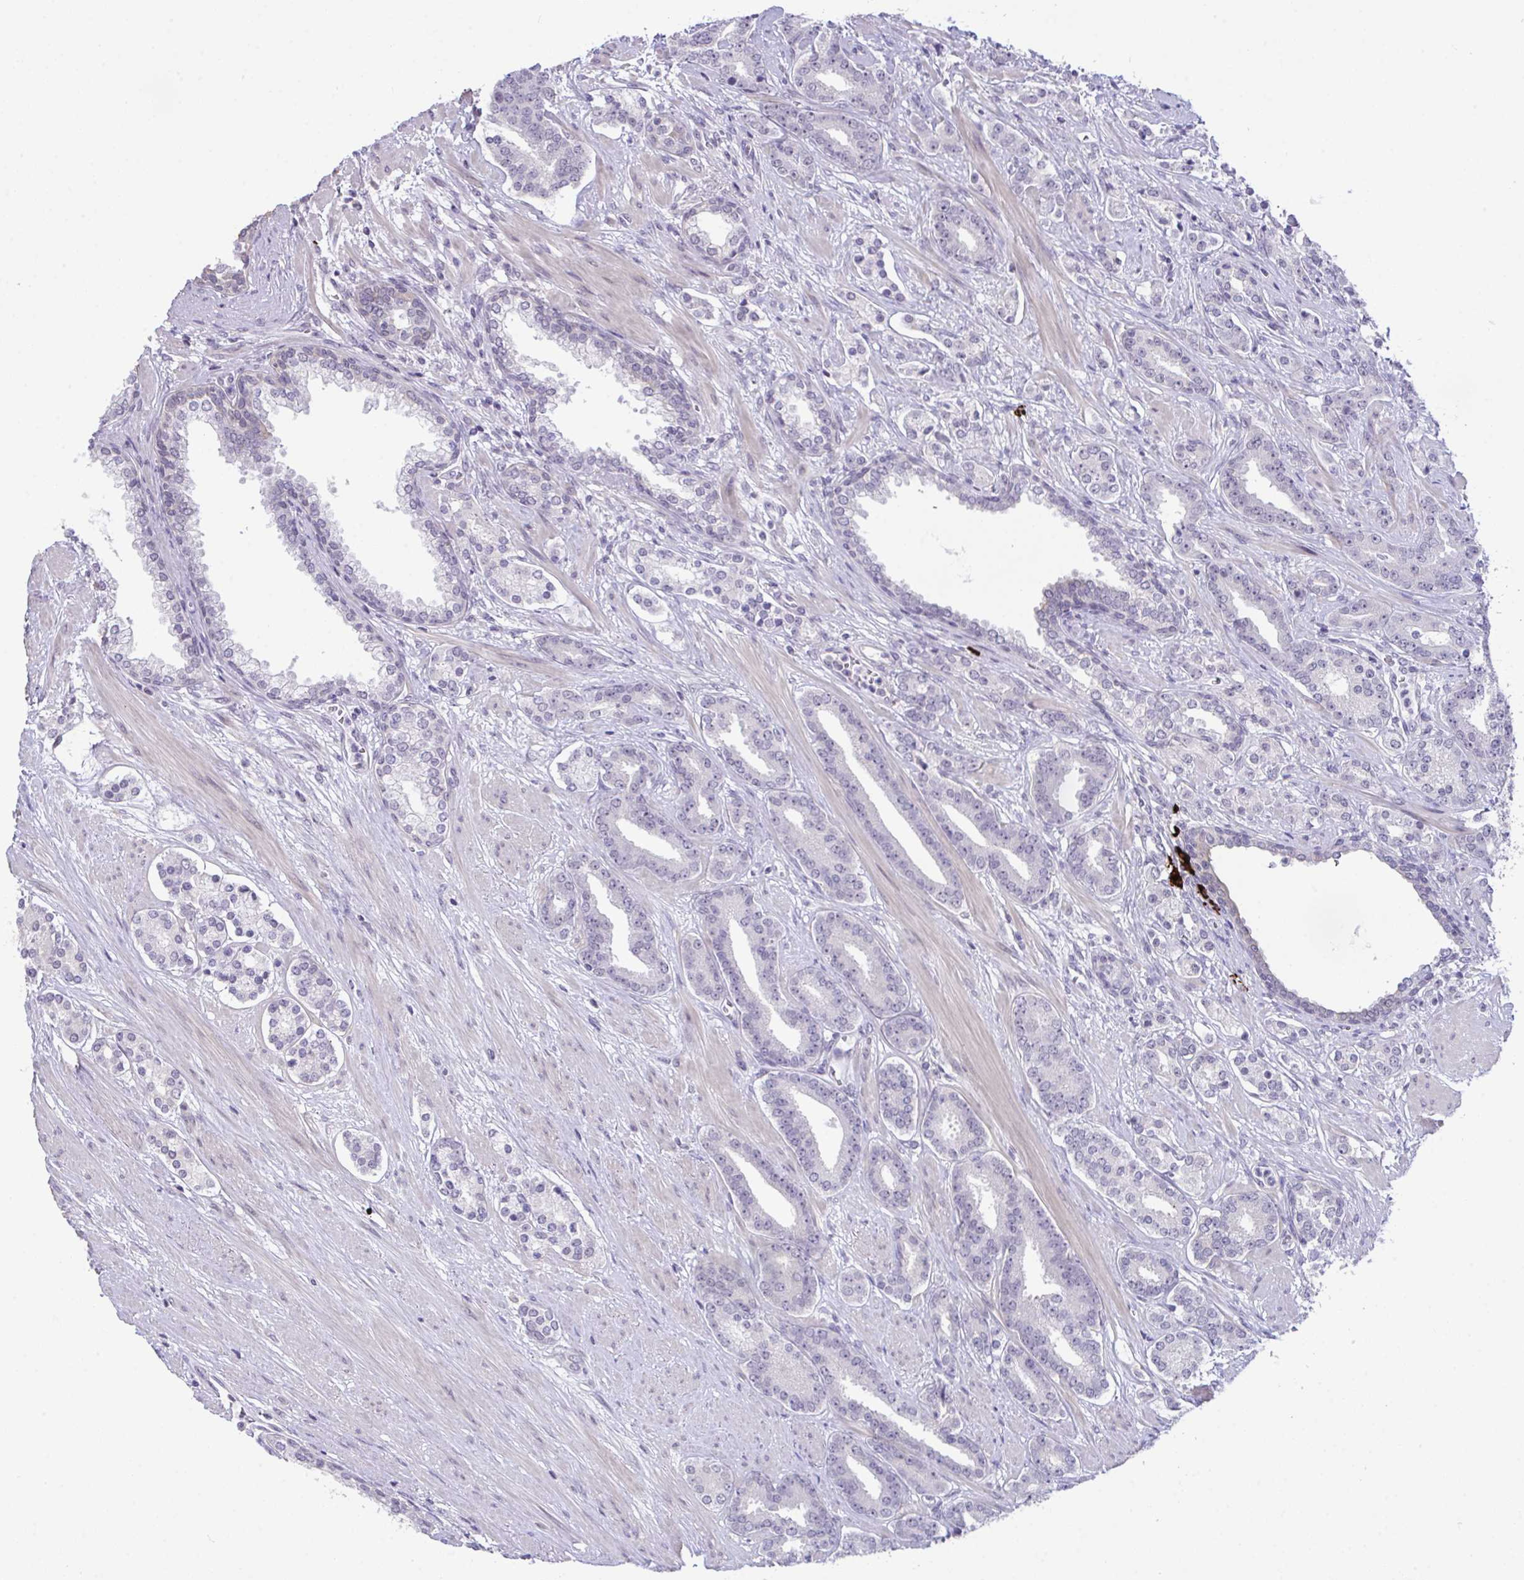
{"staining": {"intensity": "negative", "quantity": "none", "location": "none"}, "tissue": "prostate cancer", "cell_type": "Tumor cells", "image_type": "cancer", "snomed": [{"axis": "morphology", "description": "Adenocarcinoma, High grade"}, {"axis": "topography", "description": "Prostate"}], "caption": "IHC of prostate cancer demonstrates no expression in tumor cells.", "gene": "ATP6V0D2", "patient": {"sex": "male", "age": 60}}